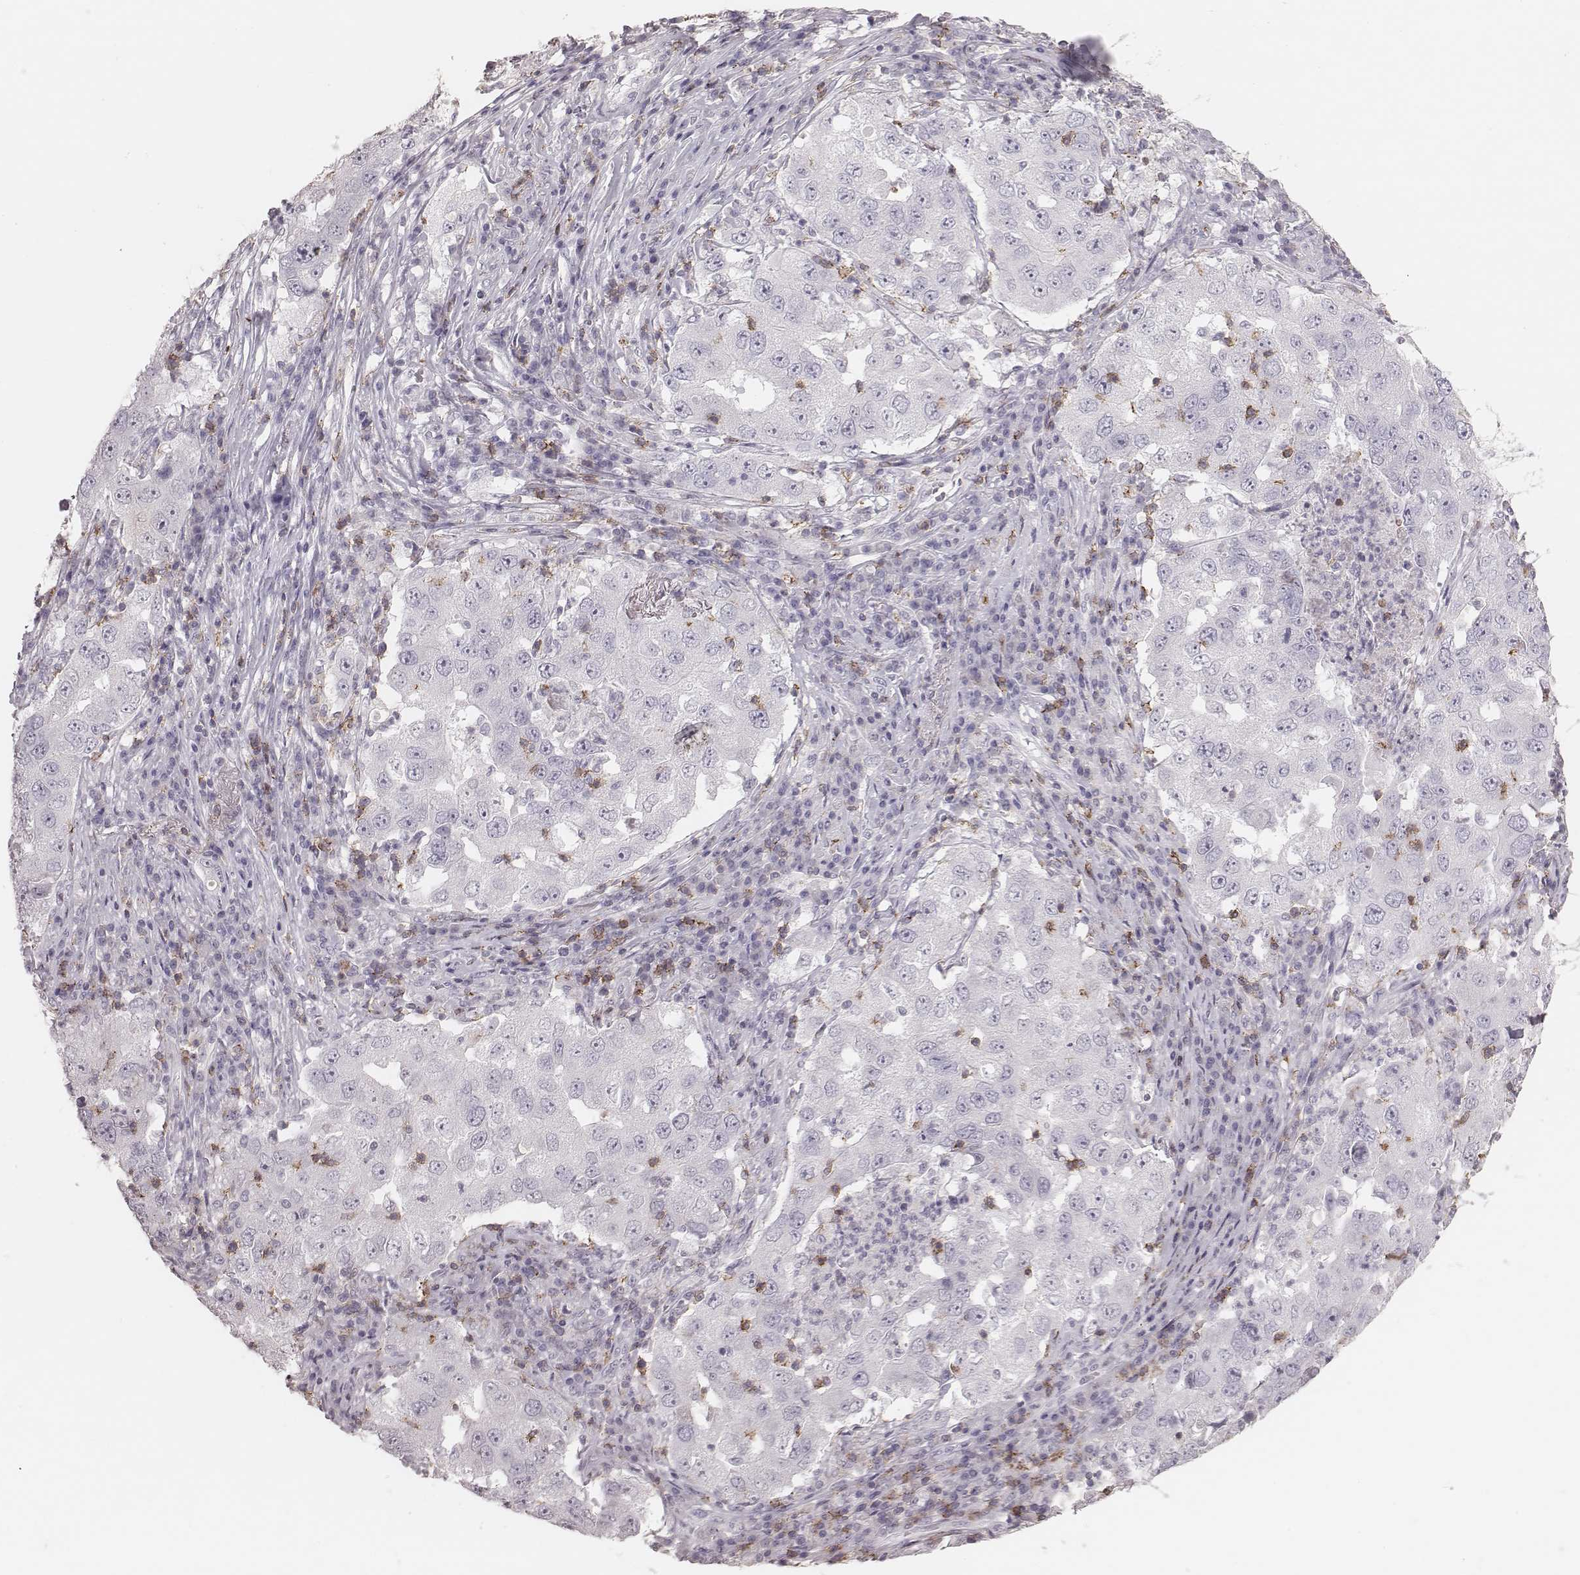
{"staining": {"intensity": "negative", "quantity": "none", "location": "none"}, "tissue": "lung cancer", "cell_type": "Tumor cells", "image_type": "cancer", "snomed": [{"axis": "morphology", "description": "Adenocarcinoma, NOS"}, {"axis": "topography", "description": "Lung"}], "caption": "This is a micrograph of immunohistochemistry staining of lung adenocarcinoma, which shows no expression in tumor cells. (Brightfield microscopy of DAB (3,3'-diaminobenzidine) immunohistochemistry at high magnification).", "gene": "PDCD1", "patient": {"sex": "male", "age": 73}}